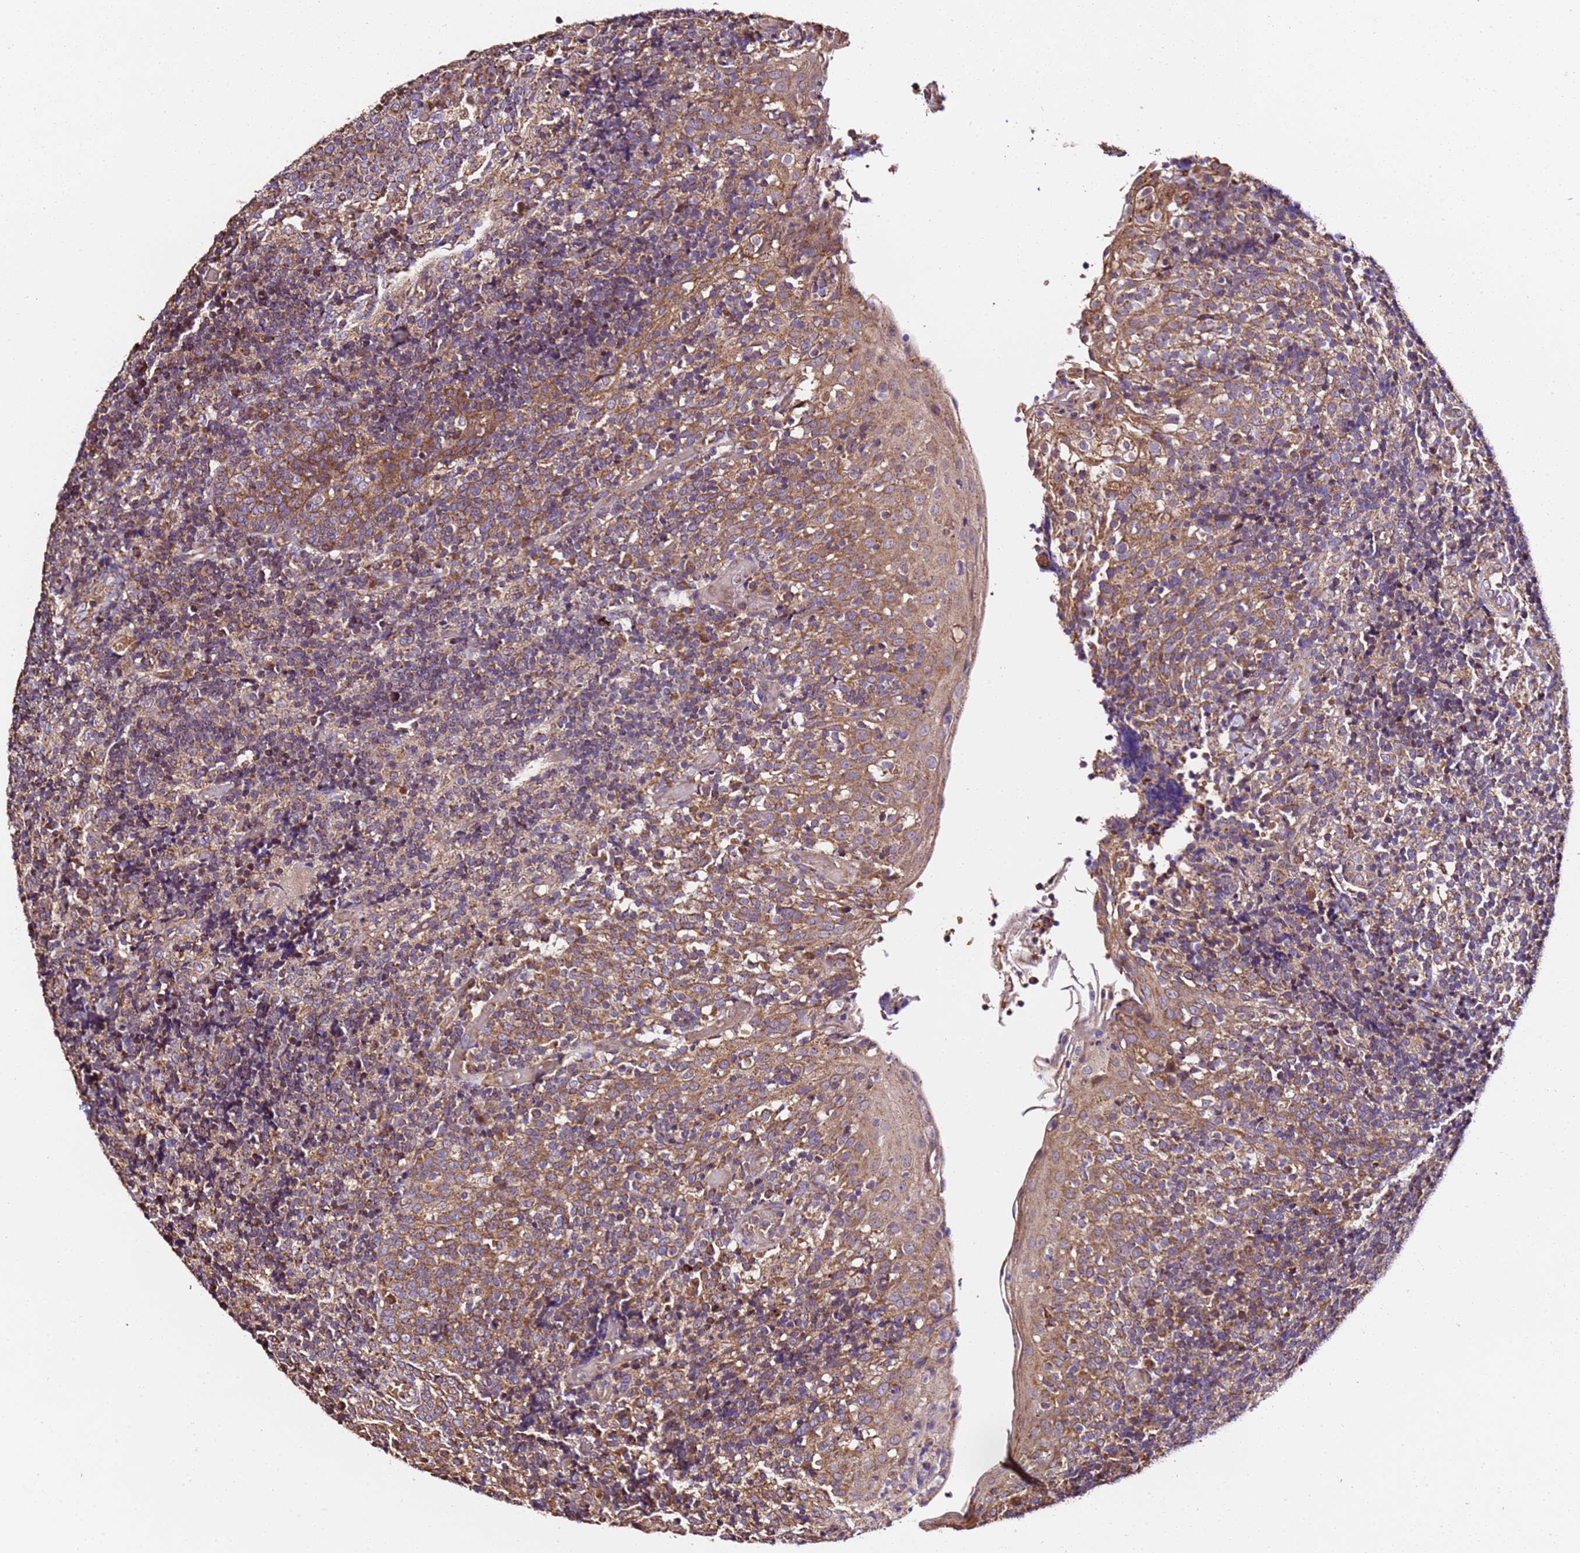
{"staining": {"intensity": "weak", "quantity": "<25%", "location": "cytoplasmic/membranous"}, "tissue": "tonsil", "cell_type": "Germinal center cells", "image_type": "normal", "snomed": [{"axis": "morphology", "description": "Normal tissue, NOS"}, {"axis": "topography", "description": "Tonsil"}], "caption": "An image of tonsil stained for a protein reveals no brown staining in germinal center cells. Brightfield microscopy of immunohistochemistry (IHC) stained with DAB (brown) and hematoxylin (blue), captured at high magnification.", "gene": "LRRIQ1", "patient": {"sex": "female", "age": 19}}